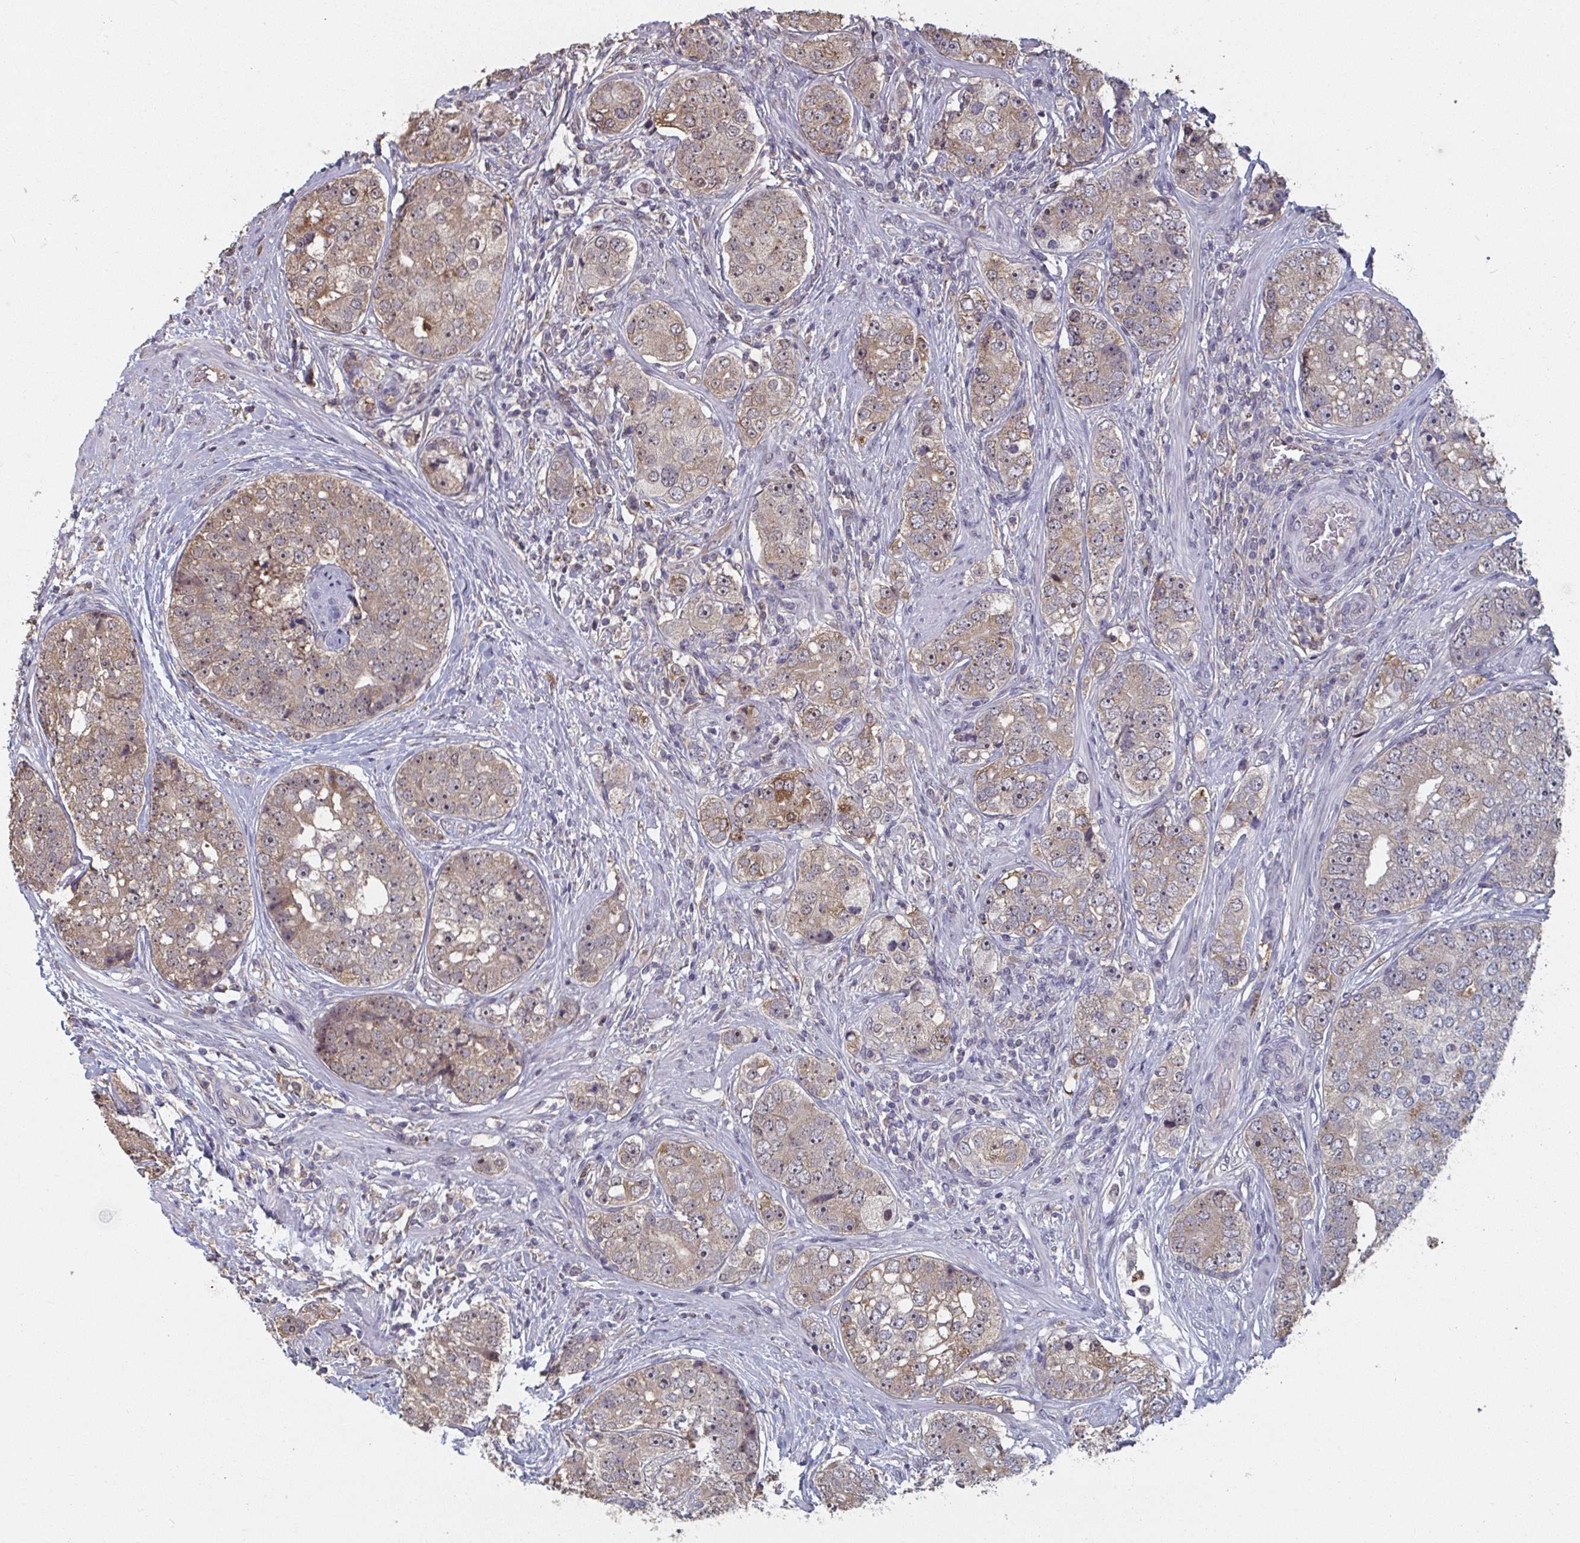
{"staining": {"intensity": "moderate", "quantity": ">75%", "location": "cytoplasmic/membranous,nuclear"}, "tissue": "prostate cancer", "cell_type": "Tumor cells", "image_type": "cancer", "snomed": [{"axis": "morphology", "description": "Adenocarcinoma, High grade"}, {"axis": "topography", "description": "Prostate"}], "caption": "A high-resolution image shows immunohistochemistry staining of prostate cancer (high-grade adenocarcinoma), which shows moderate cytoplasmic/membranous and nuclear positivity in about >75% of tumor cells.", "gene": "LIX1", "patient": {"sex": "male", "age": 60}}